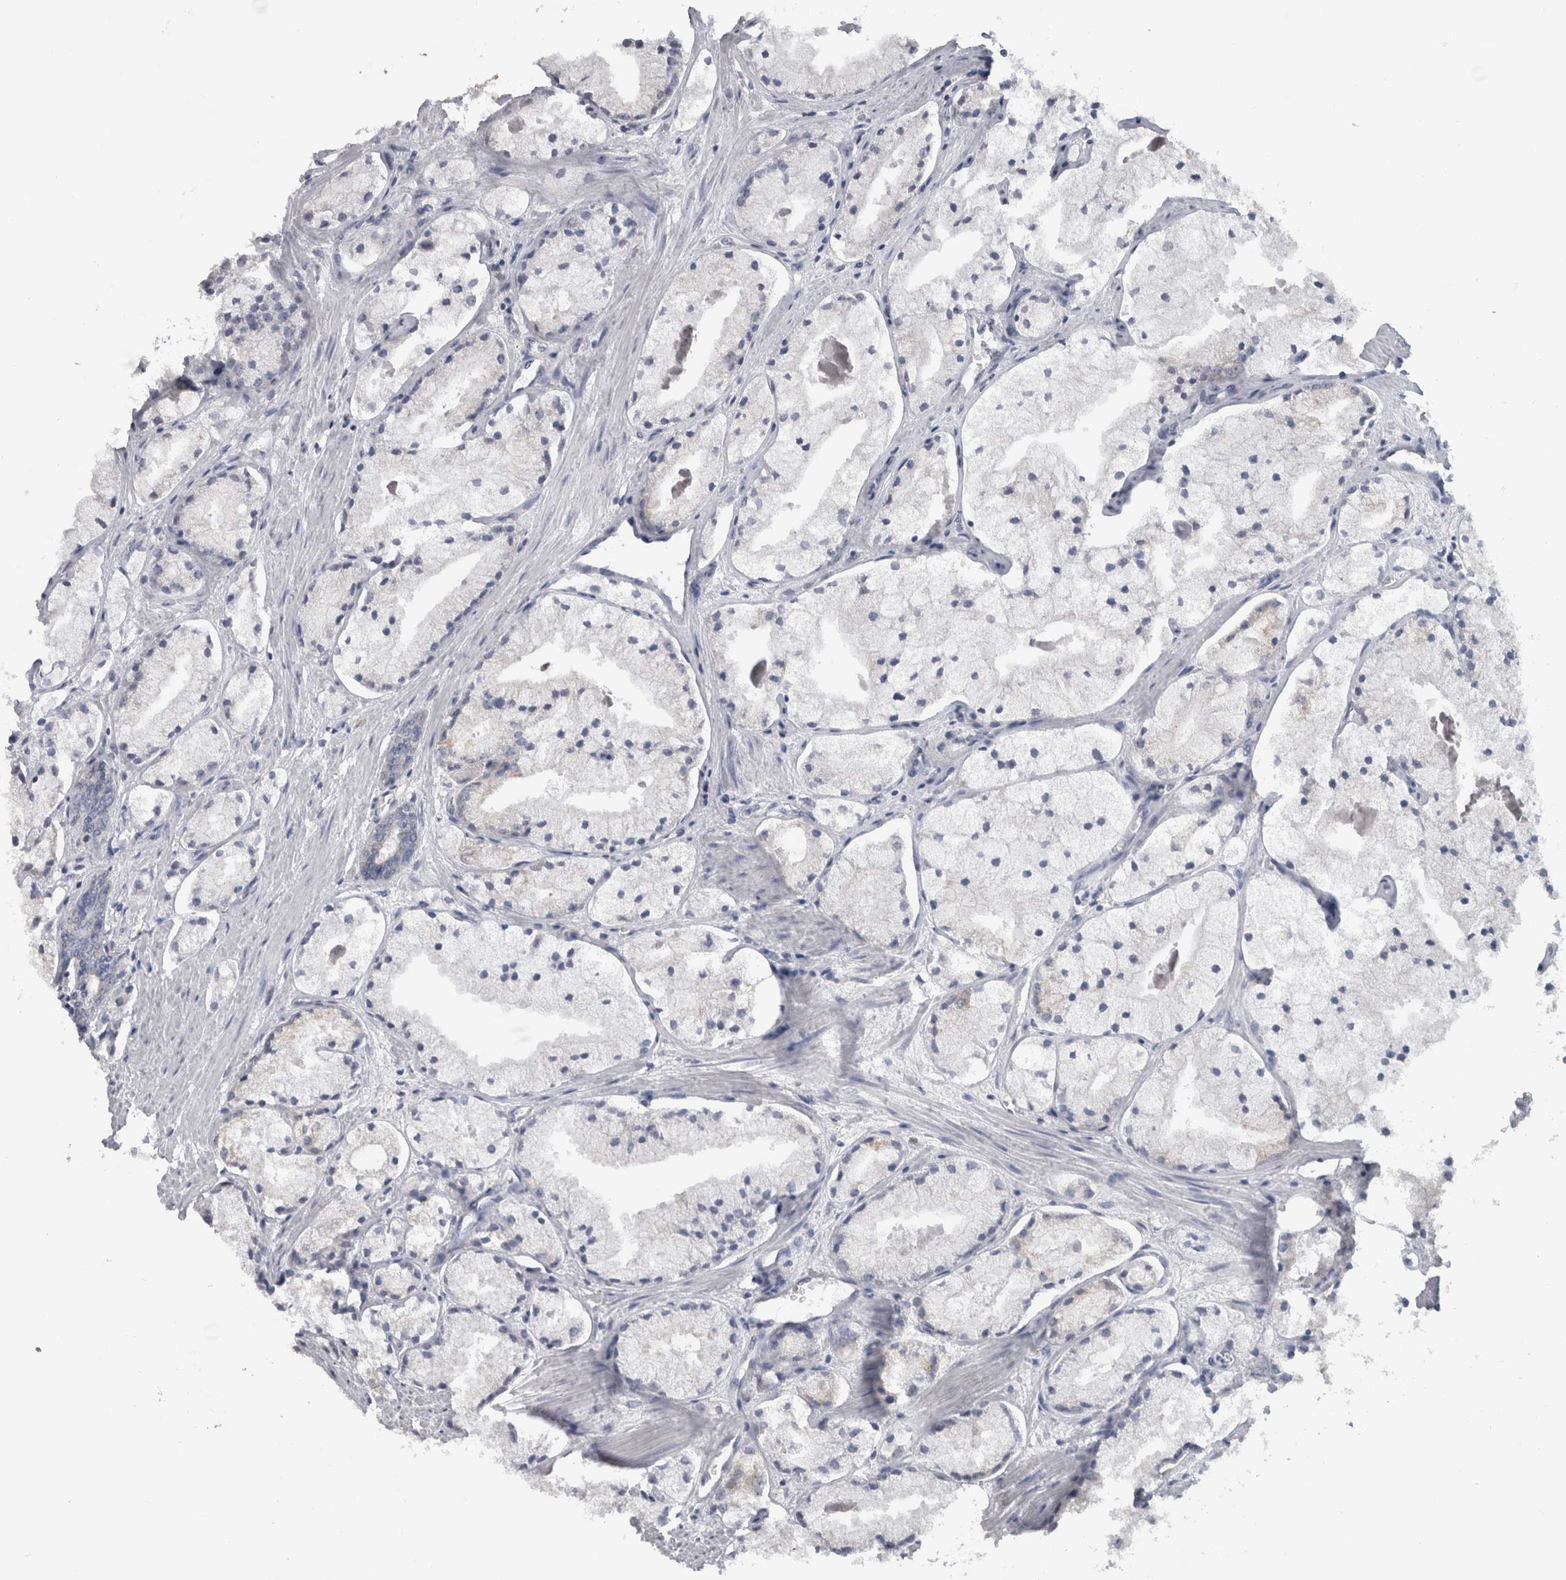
{"staining": {"intensity": "negative", "quantity": "none", "location": "none"}, "tissue": "prostate cancer", "cell_type": "Tumor cells", "image_type": "cancer", "snomed": [{"axis": "morphology", "description": "Adenocarcinoma, High grade"}, {"axis": "topography", "description": "Prostate"}], "caption": "A photomicrograph of prostate high-grade adenocarcinoma stained for a protein shows no brown staining in tumor cells. Brightfield microscopy of immunohistochemistry stained with DAB (3,3'-diaminobenzidine) (brown) and hematoxylin (blue), captured at high magnification.", "gene": "TMEM242", "patient": {"sex": "male", "age": 50}}